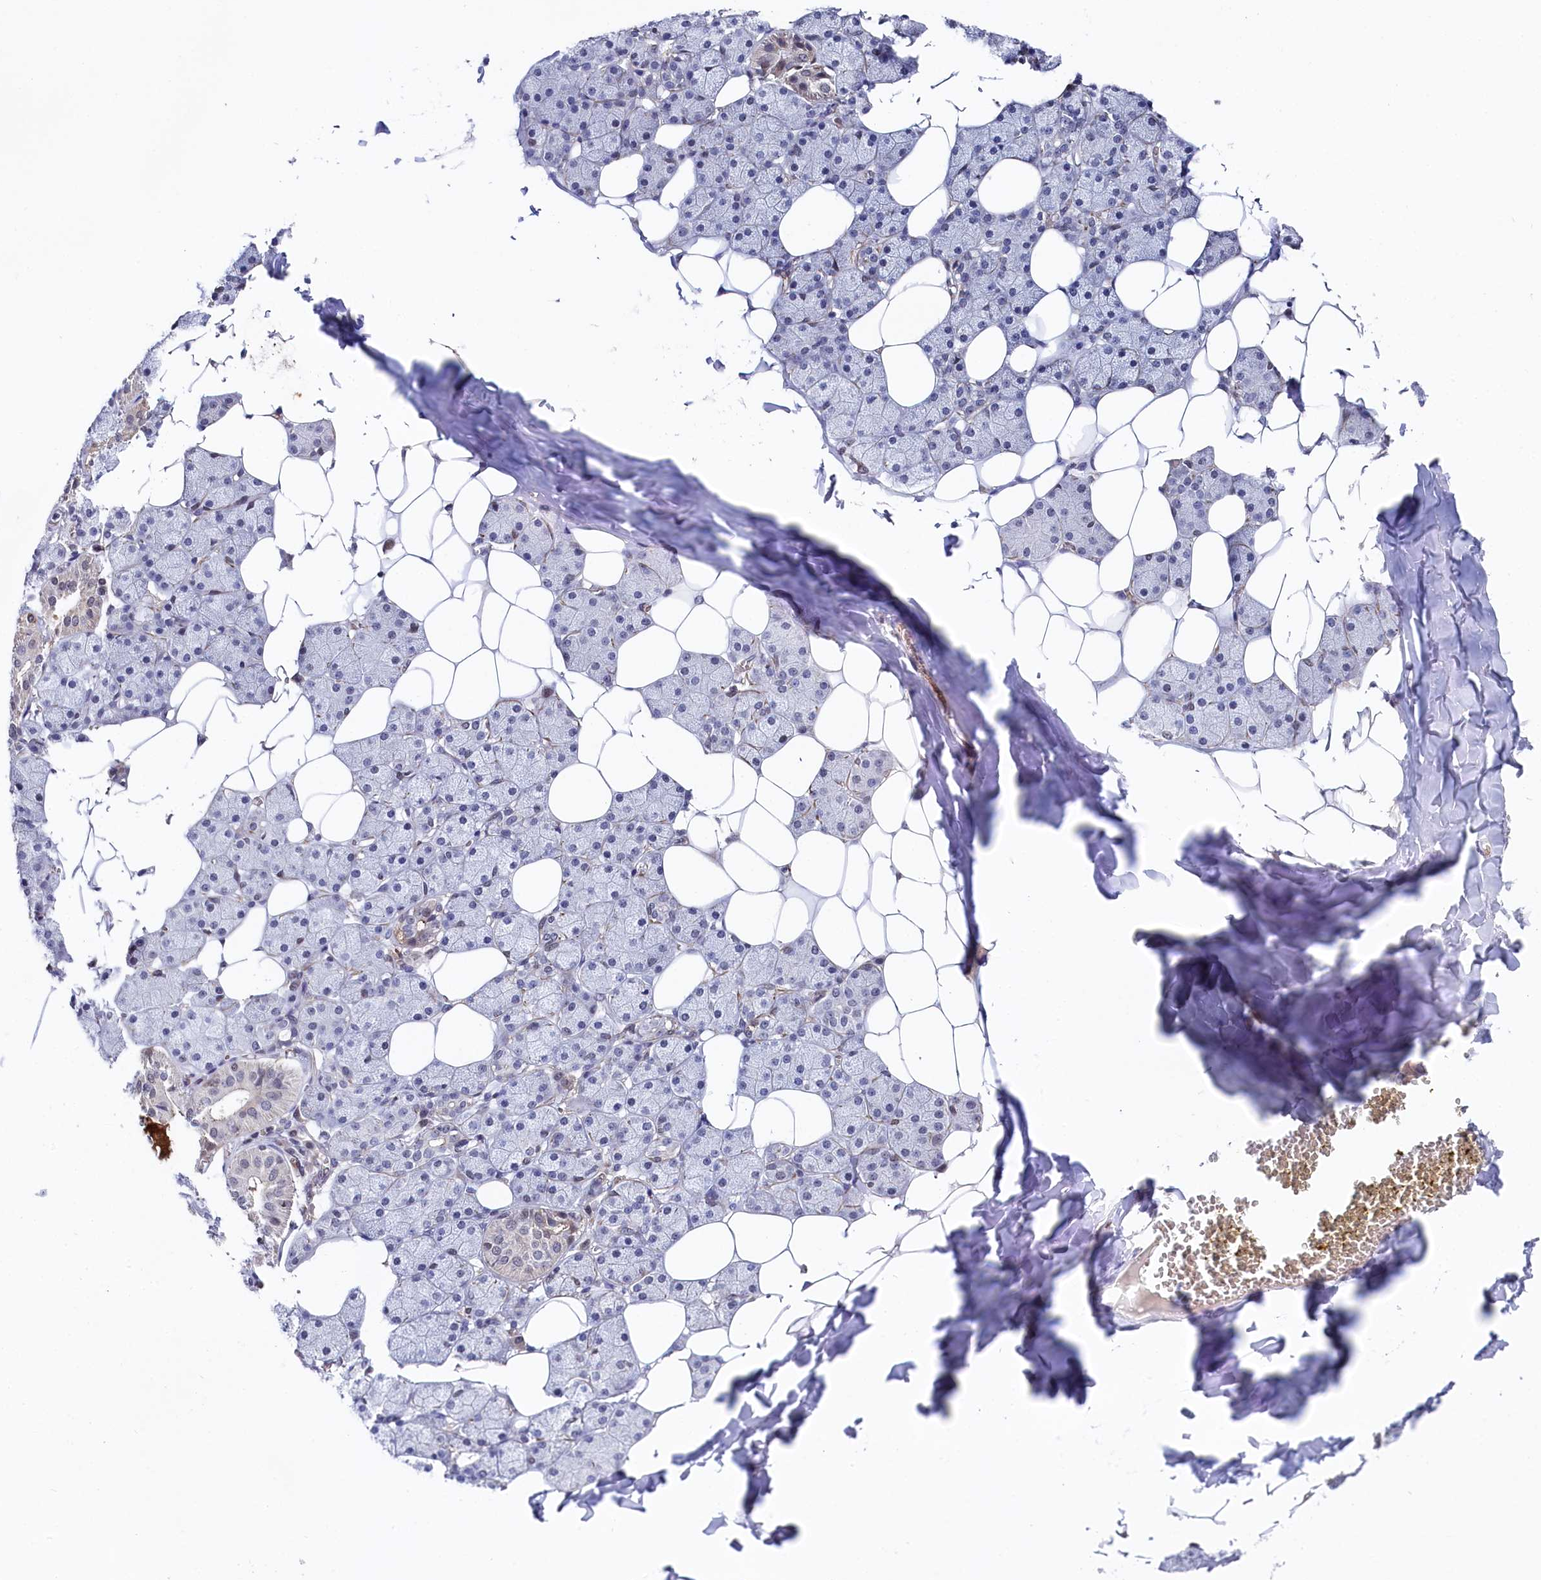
{"staining": {"intensity": "negative", "quantity": "none", "location": "none"}, "tissue": "salivary gland", "cell_type": "Glandular cells", "image_type": "normal", "snomed": [{"axis": "morphology", "description": "Normal tissue, NOS"}, {"axis": "topography", "description": "Salivary gland"}], "caption": "Glandular cells show no significant protein expression in benign salivary gland. (DAB immunohistochemistry with hematoxylin counter stain).", "gene": "TIGD4", "patient": {"sex": "female", "age": 33}}